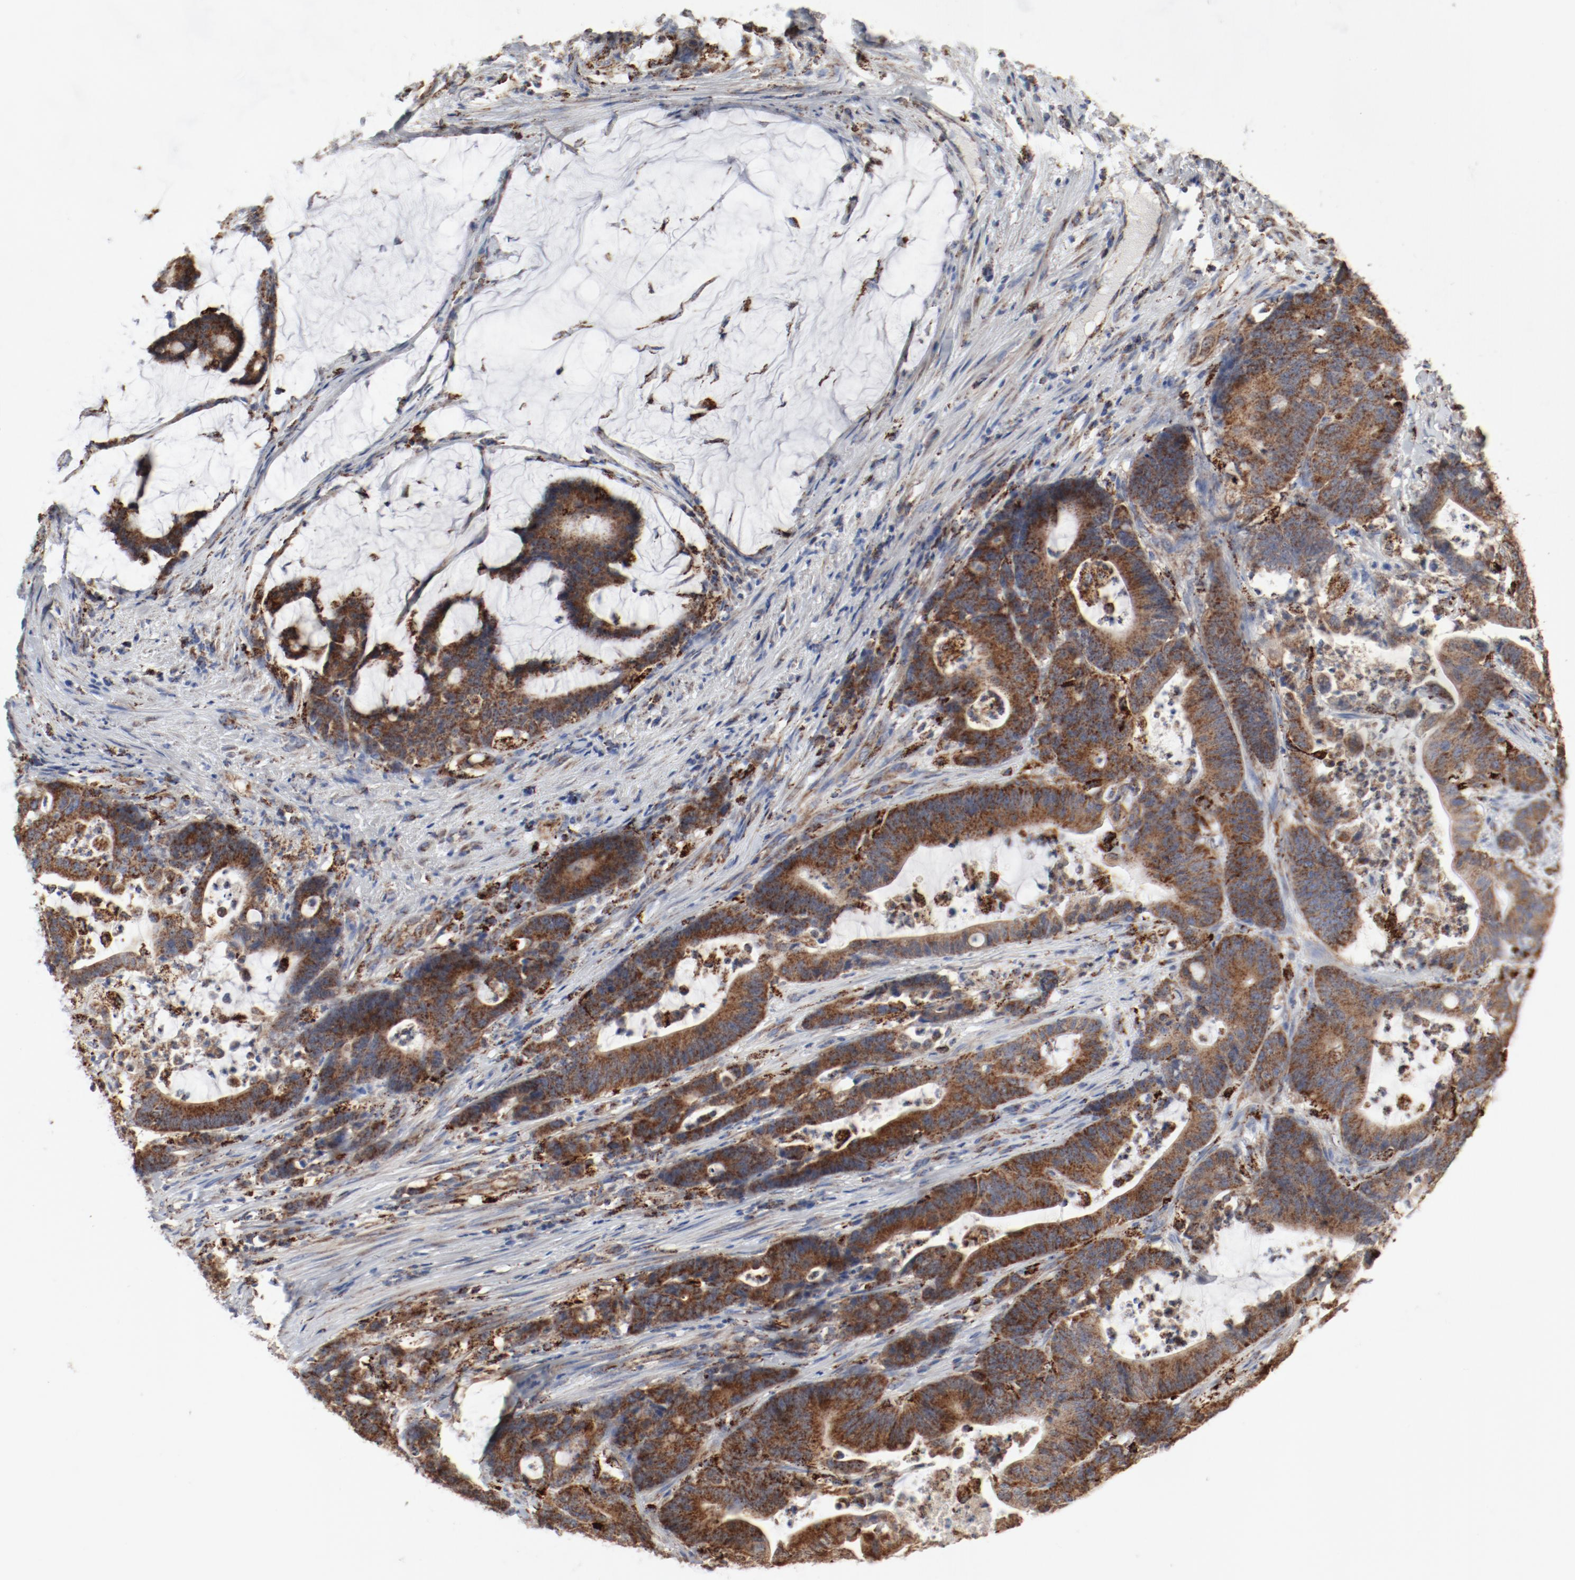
{"staining": {"intensity": "moderate", "quantity": ">75%", "location": "cytoplasmic/membranous"}, "tissue": "colorectal cancer", "cell_type": "Tumor cells", "image_type": "cancer", "snomed": [{"axis": "morphology", "description": "Adenocarcinoma, NOS"}, {"axis": "topography", "description": "Colon"}], "caption": "Brown immunohistochemical staining in human colorectal cancer reveals moderate cytoplasmic/membranous positivity in about >75% of tumor cells. (Brightfield microscopy of DAB IHC at high magnification).", "gene": "SETD3", "patient": {"sex": "female", "age": 84}}